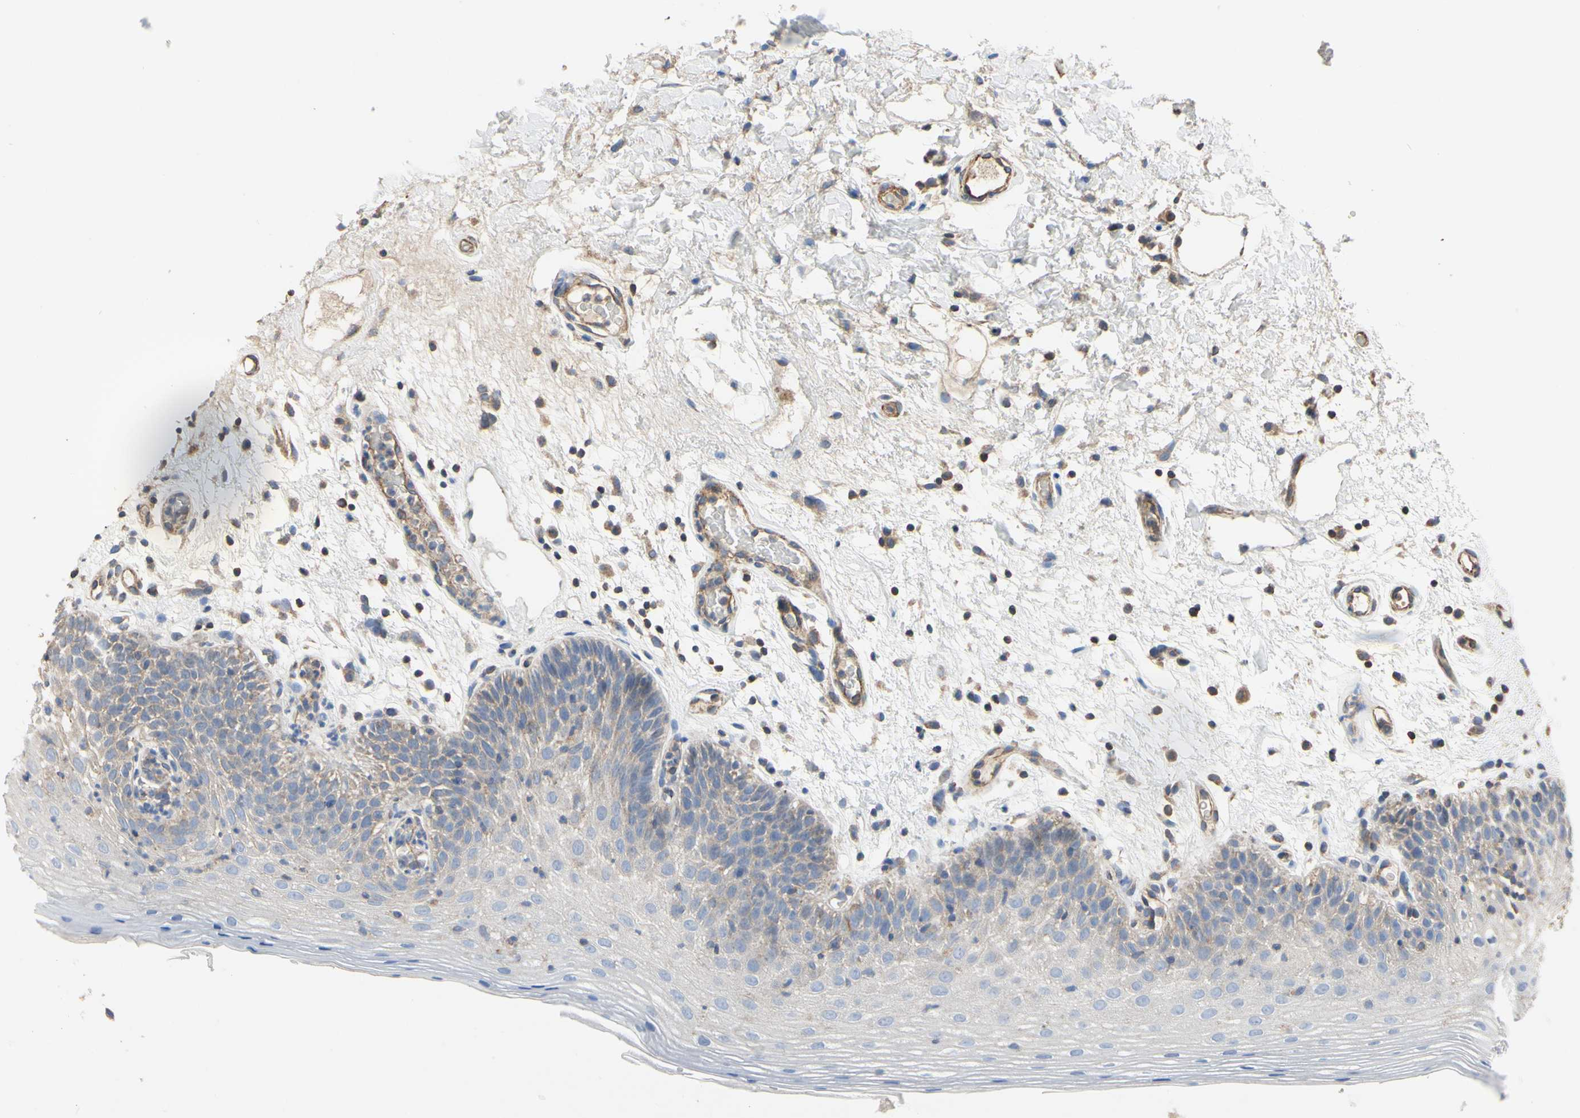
{"staining": {"intensity": "weak", "quantity": "25%-75%", "location": "cytoplasmic/membranous"}, "tissue": "oral mucosa", "cell_type": "Squamous epithelial cells", "image_type": "normal", "snomed": [{"axis": "morphology", "description": "Normal tissue, NOS"}, {"axis": "morphology", "description": "Squamous cell carcinoma, NOS"}, {"axis": "topography", "description": "Skeletal muscle"}, {"axis": "topography", "description": "Oral tissue"}, {"axis": "topography", "description": "Head-Neck"}], "caption": "A low amount of weak cytoplasmic/membranous positivity is seen in about 25%-75% of squamous epithelial cells in unremarkable oral mucosa.", "gene": "BECN1", "patient": {"sex": "male", "age": 71}}